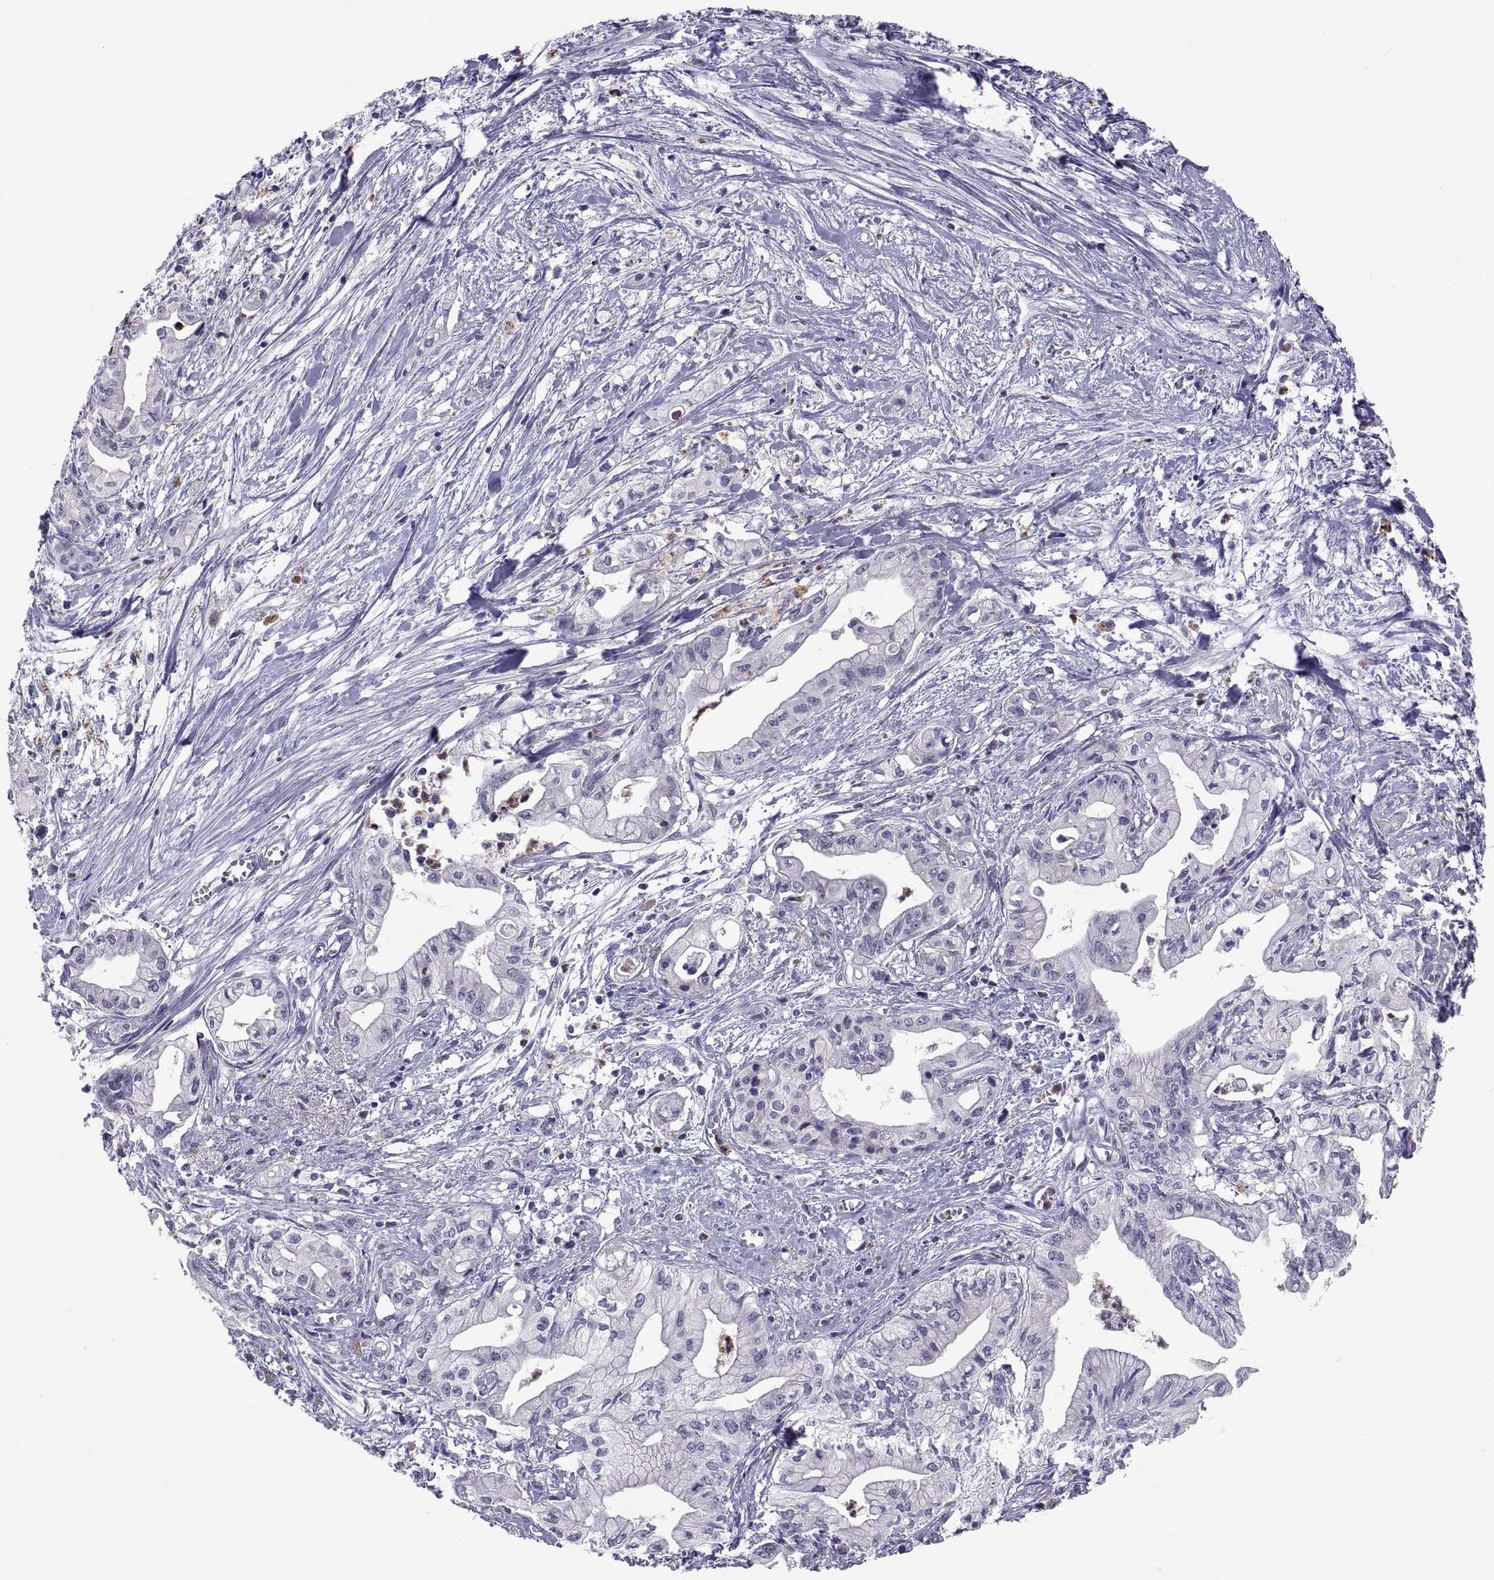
{"staining": {"intensity": "negative", "quantity": "none", "location": "none"}, "tissue": "pancreatic cancer", "cell_type": "Tumor cells", "image_type": "cancer", "snomed": [{"axis": "morphology", "description": "Adenocarcinoma, NOS"}, {"axis": "topography", "description": "Pancreas"}], "caption": "There is no significant expression in tumor cells of pancreatic cancer (adenocarcinoma).", "gene": "PKP1", "patient": {"sex": "male", "age": 71}}